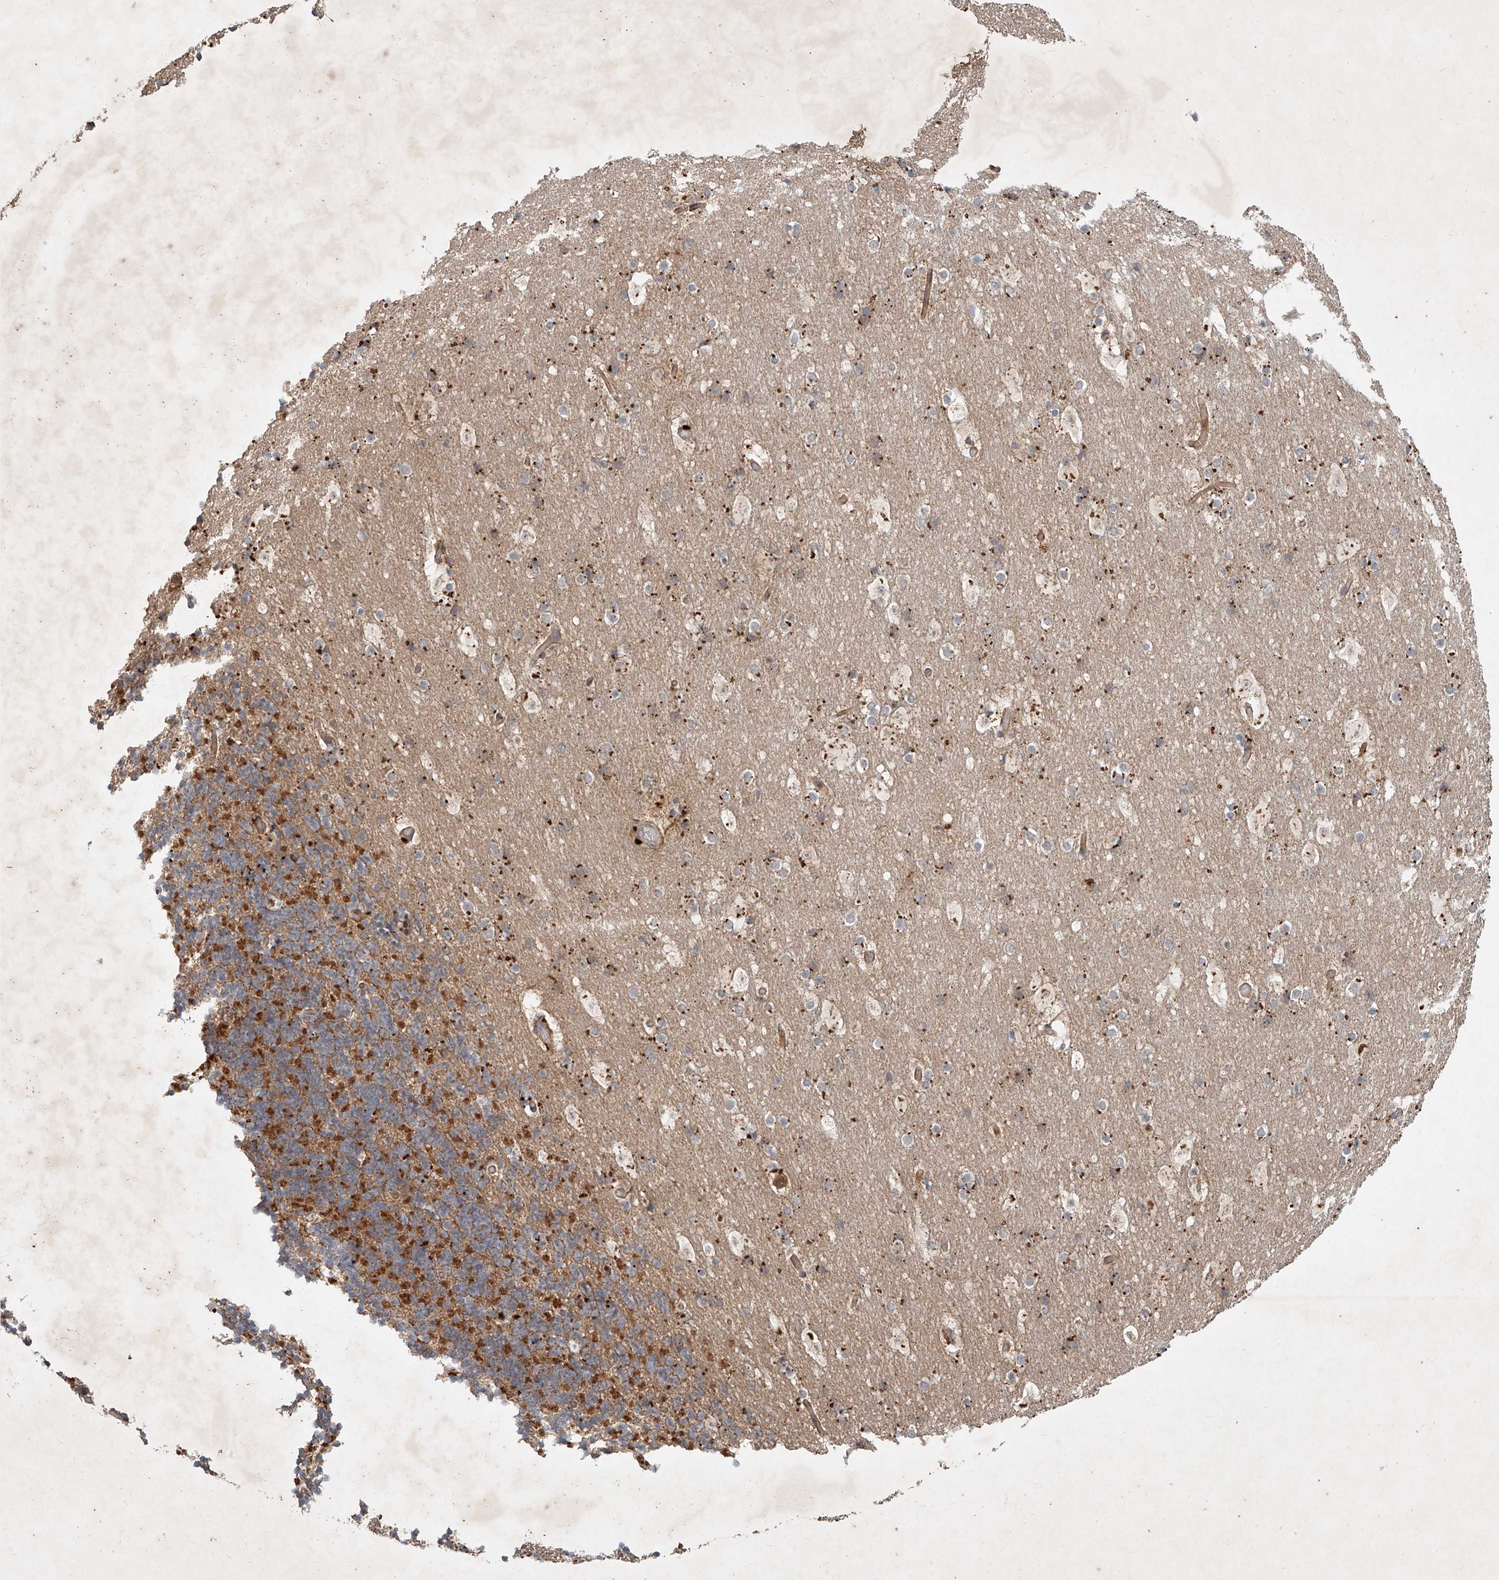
{"staining": {"intensity": "moderate", "quantity": "25%-75%", "location": "cytoplasmic/membranous"}, "tissue": "cerebellum", "cell_type": "Cells in granular layer", "image_type": "normal", "snomed": [{"axis": "morphology", "description": "Normal tissue, NOS"}, {"axis": "topography", "description": "Cerebellum"}], "caption": "Immunohistochemistry image of benign cerebellum stained for a protein (brown), which shows medium levels of moderate cytoplasmic/membranous positivity in approximately 25%-75% of cells in granular layer.", "gene": "IER5", "patient": {"sex": "male", "age": 57}}